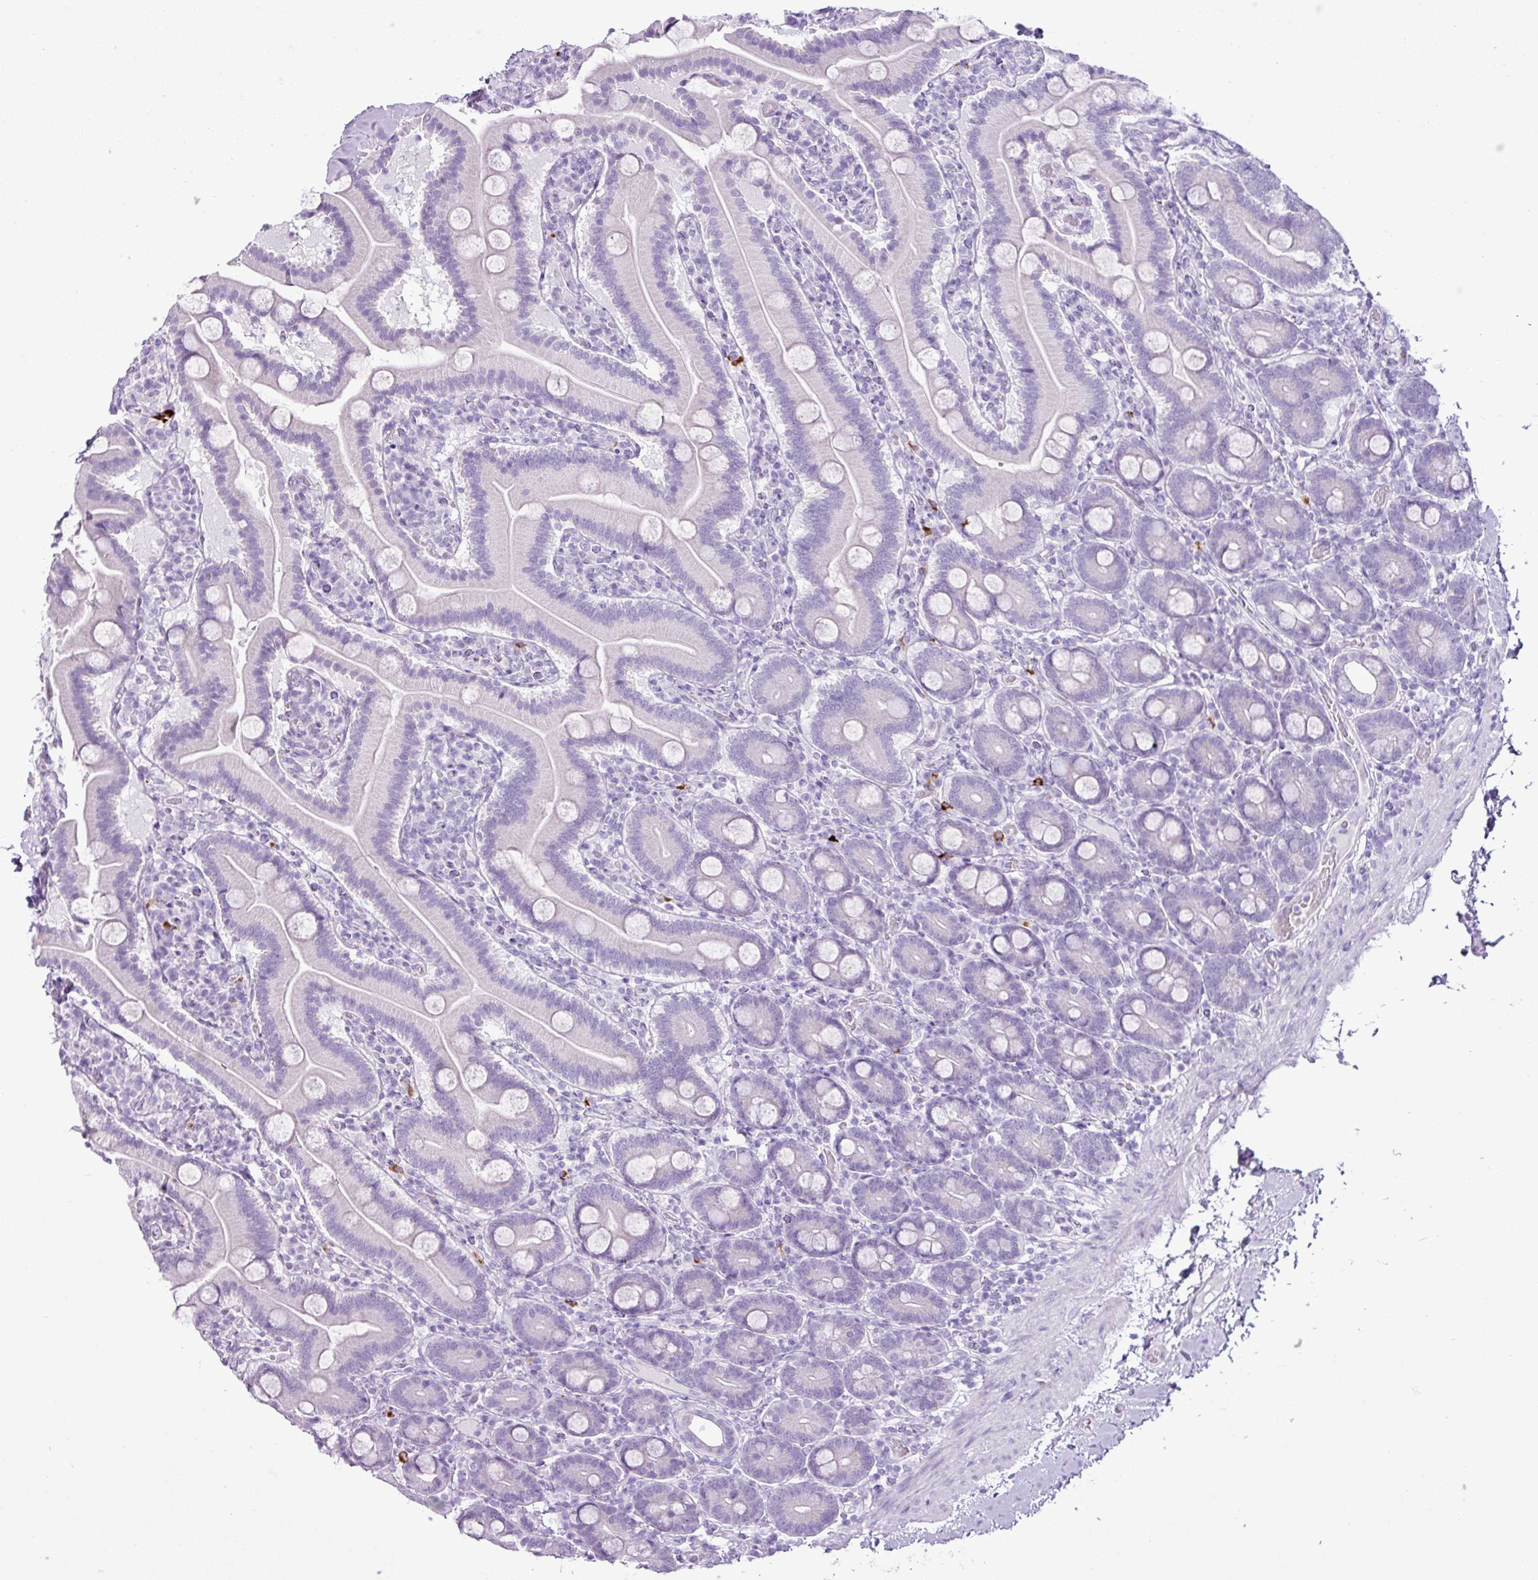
{"staining": {"intensity": "negative", "quantity": "none", "location": "none"}, "tissue": "duodenum", "cell_type": "Glandular cells", "image_type": "normal", "snomed": [{"axis": "morphology", "description": "Normal tissue, NOS"}, {"axis": "topography", "description": "Duodenum"}], "caption": "Immunohistochemistry (IHC) histopathology image of unremarkable duodenum: duodenum stained with DAB (3,3'-diaminobenzidine) shows no significant protein positivity in glandular cells.", "gene": "LILRB4", "patient": {"sex": "male", "age": 55}}